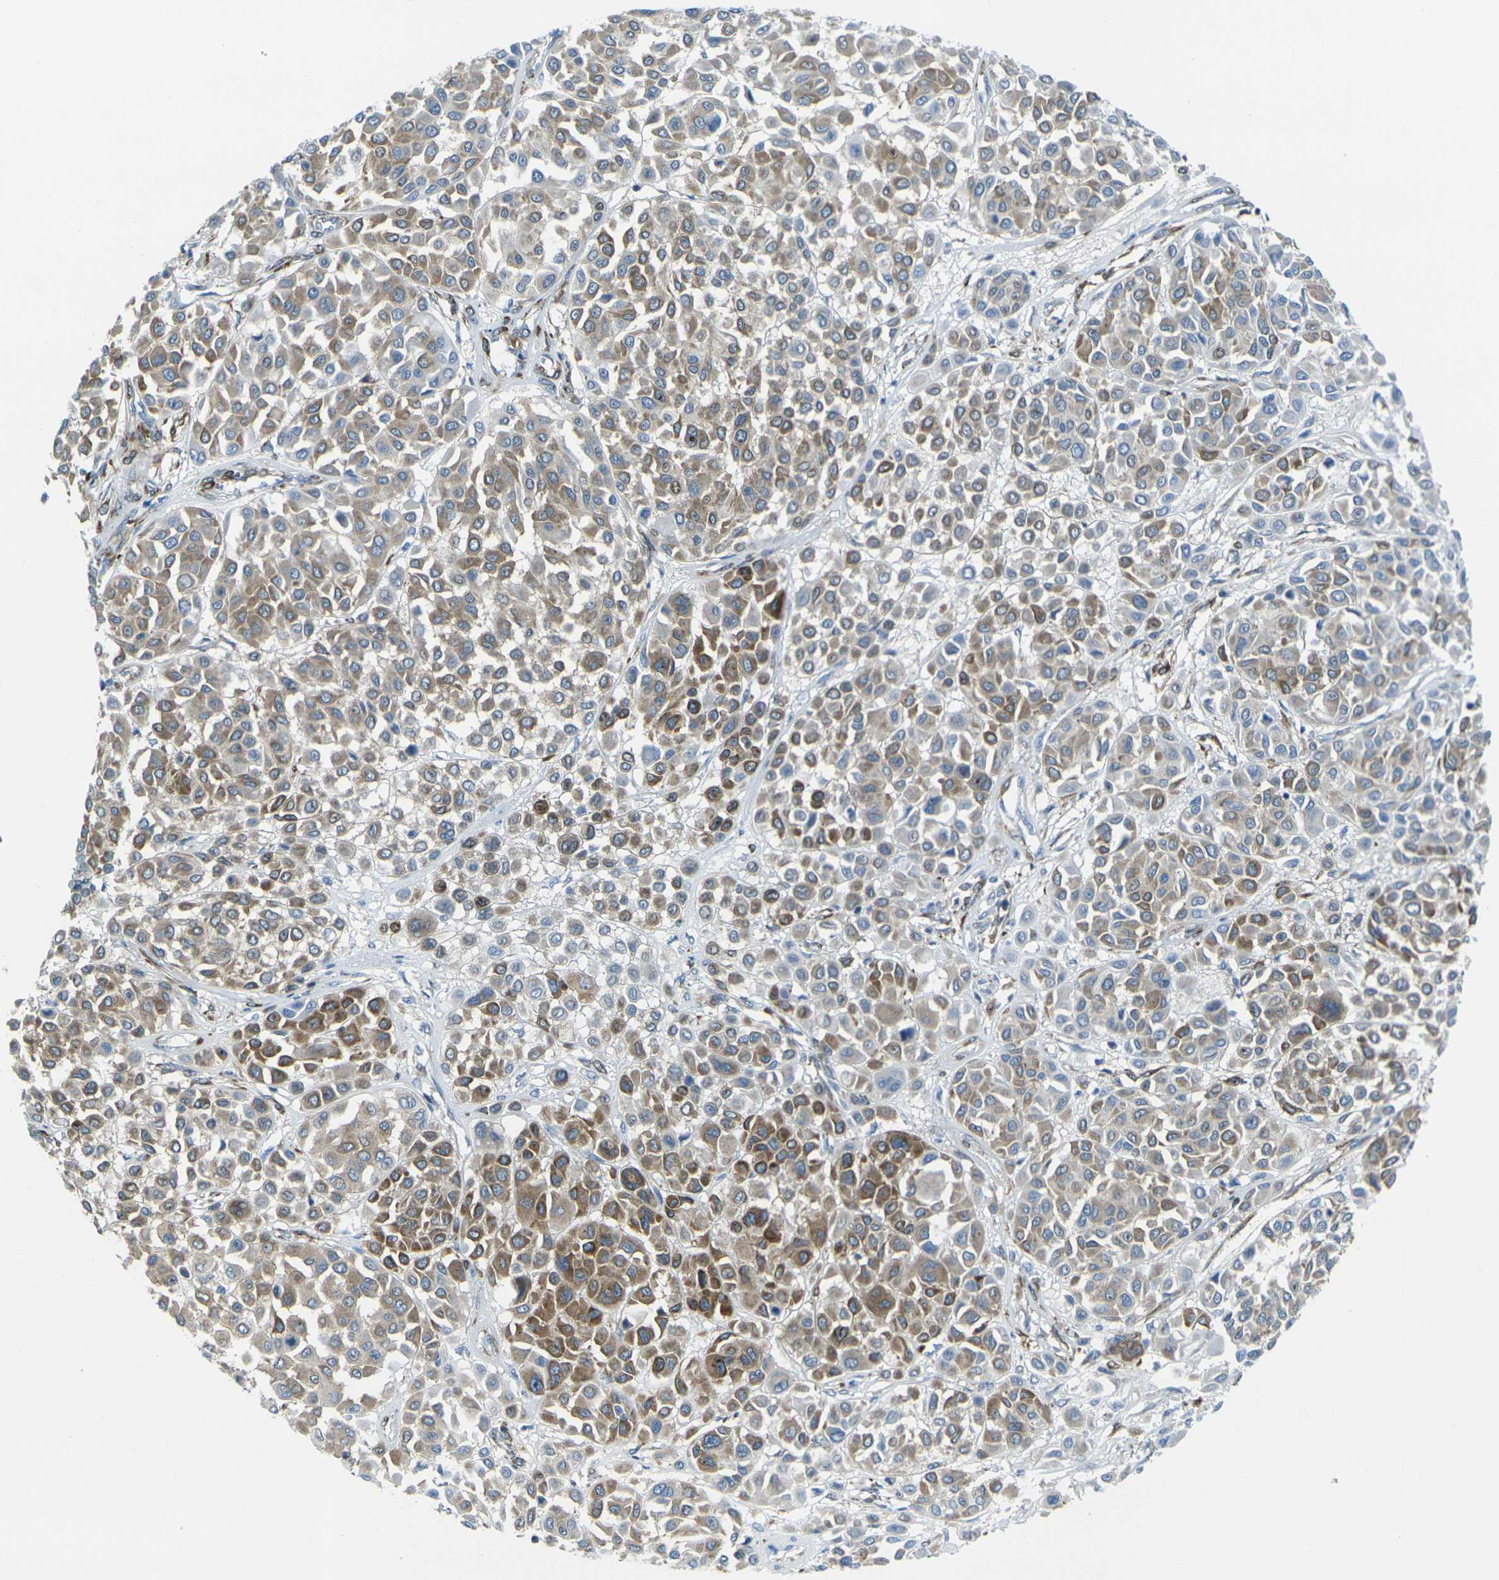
{"staining": {"intensity": "moderate", "quantity": "25%-75%", "location": "cytoplasmic/membranous"}, "tissue": "melanoma", "cell_type": "Tumor cells", "image_type": "cancer", "snomed": [{"axis": "morphology", "description": "Malignant melanoma, Metastatic site"}, {"axis": "topography", "description": "Soft tissue"}], "caption": "Protein staining of melanoma tissue shows moderate cytoplasmic/membranous staining in approximately 25%-75% of tumor cells.", "gene": "CELSR2", "patient": {"sex": "male", "age": 41}}